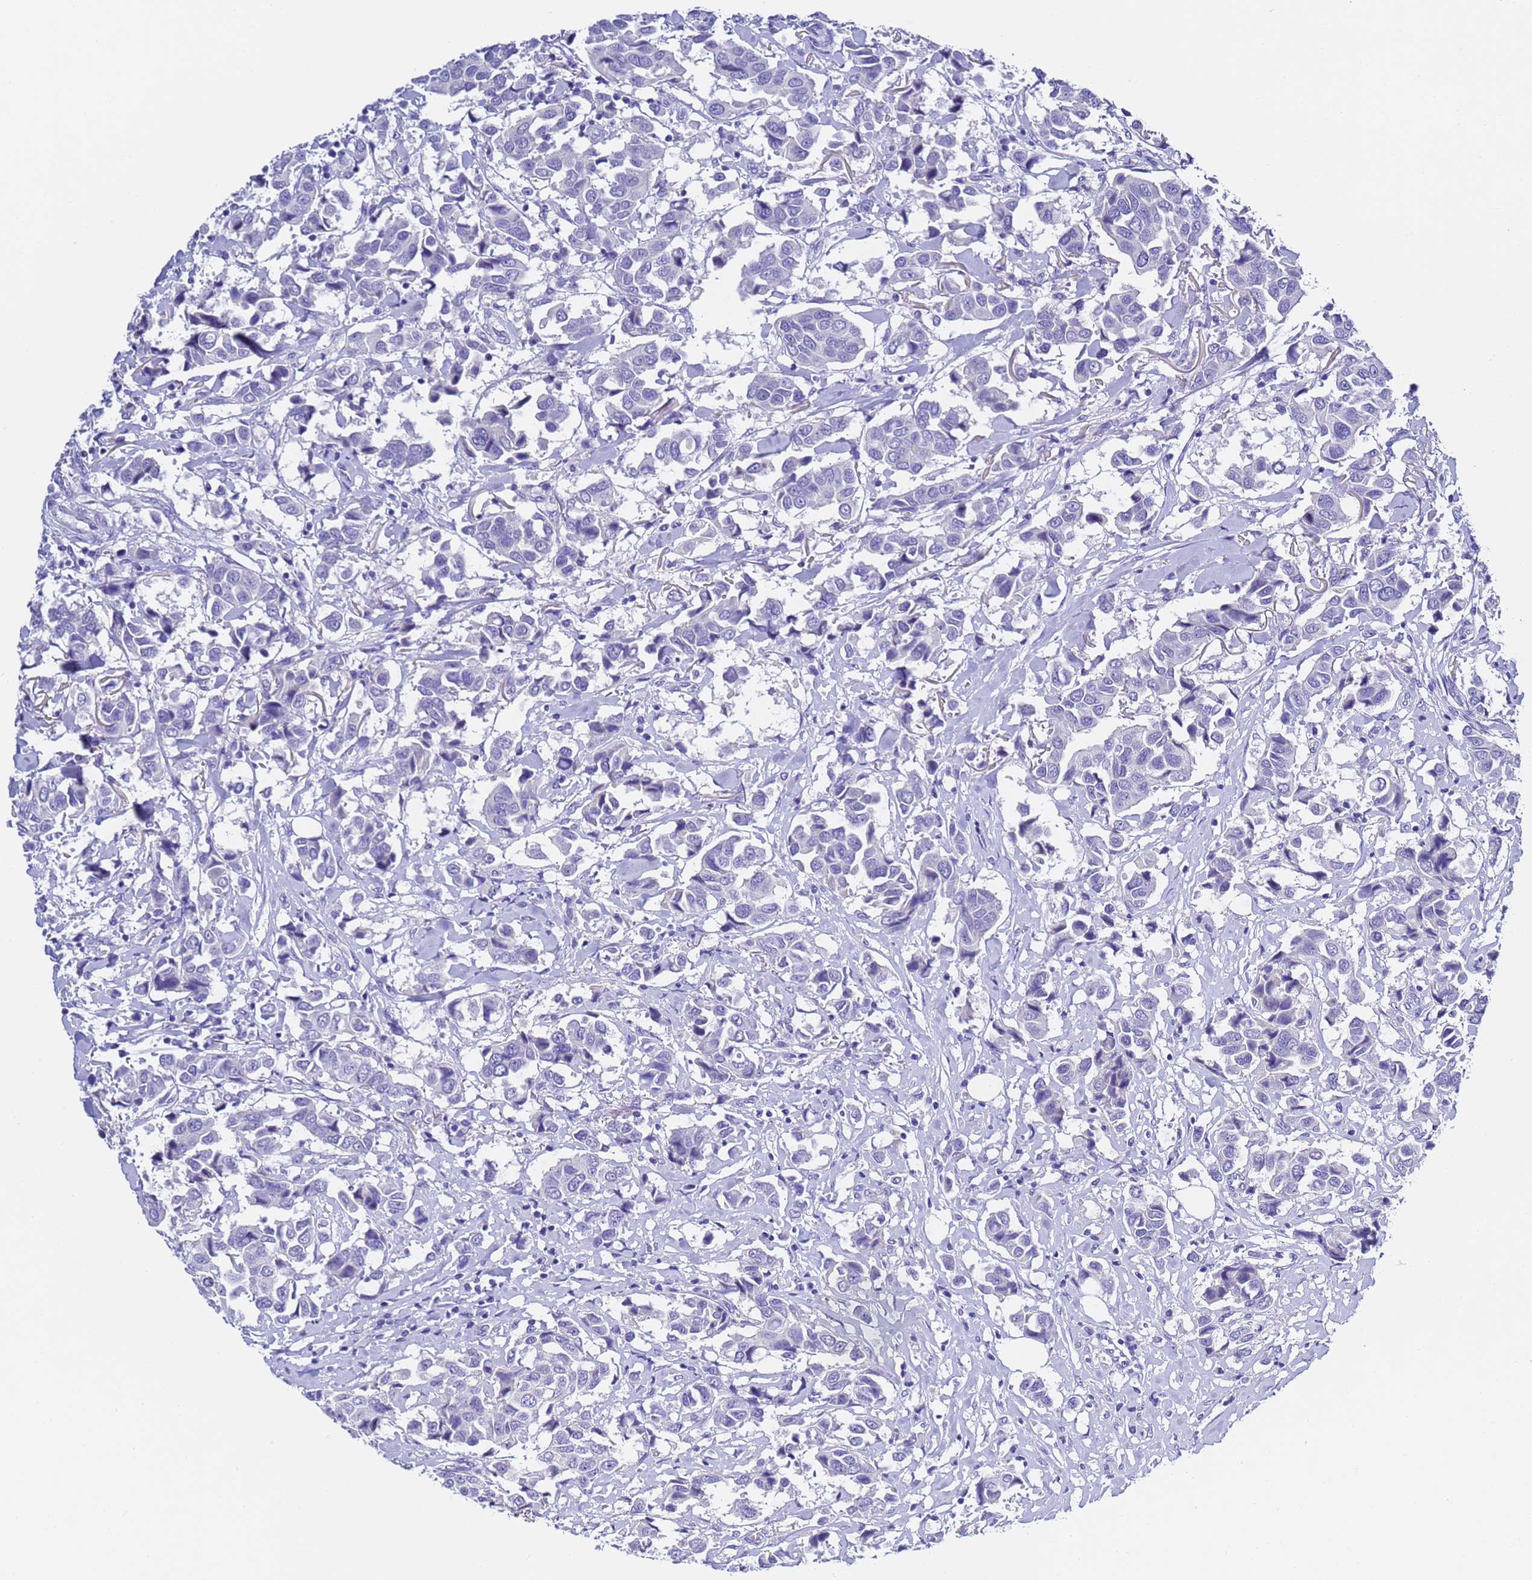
{"staining": {"intensity": "negative", "quantity": "none", "location": "none"}, "tissue": "breast cancer", "cell_type": "Tumor cells", "image_type": "cancer", "snomed": [{"axis": "morphology", "description": "Duct carcinoma"}, {"axis": "topography", "description": "Breast"}], "caption": "Immunohistochemistry micrograph of neoplastic tissue: intraductal carcinoma (breast) stained with DAB exhibits no significant protein staining in tumor cells.", "gene": "GABRA1", "patient": {"sex": "female", "age": 80}}